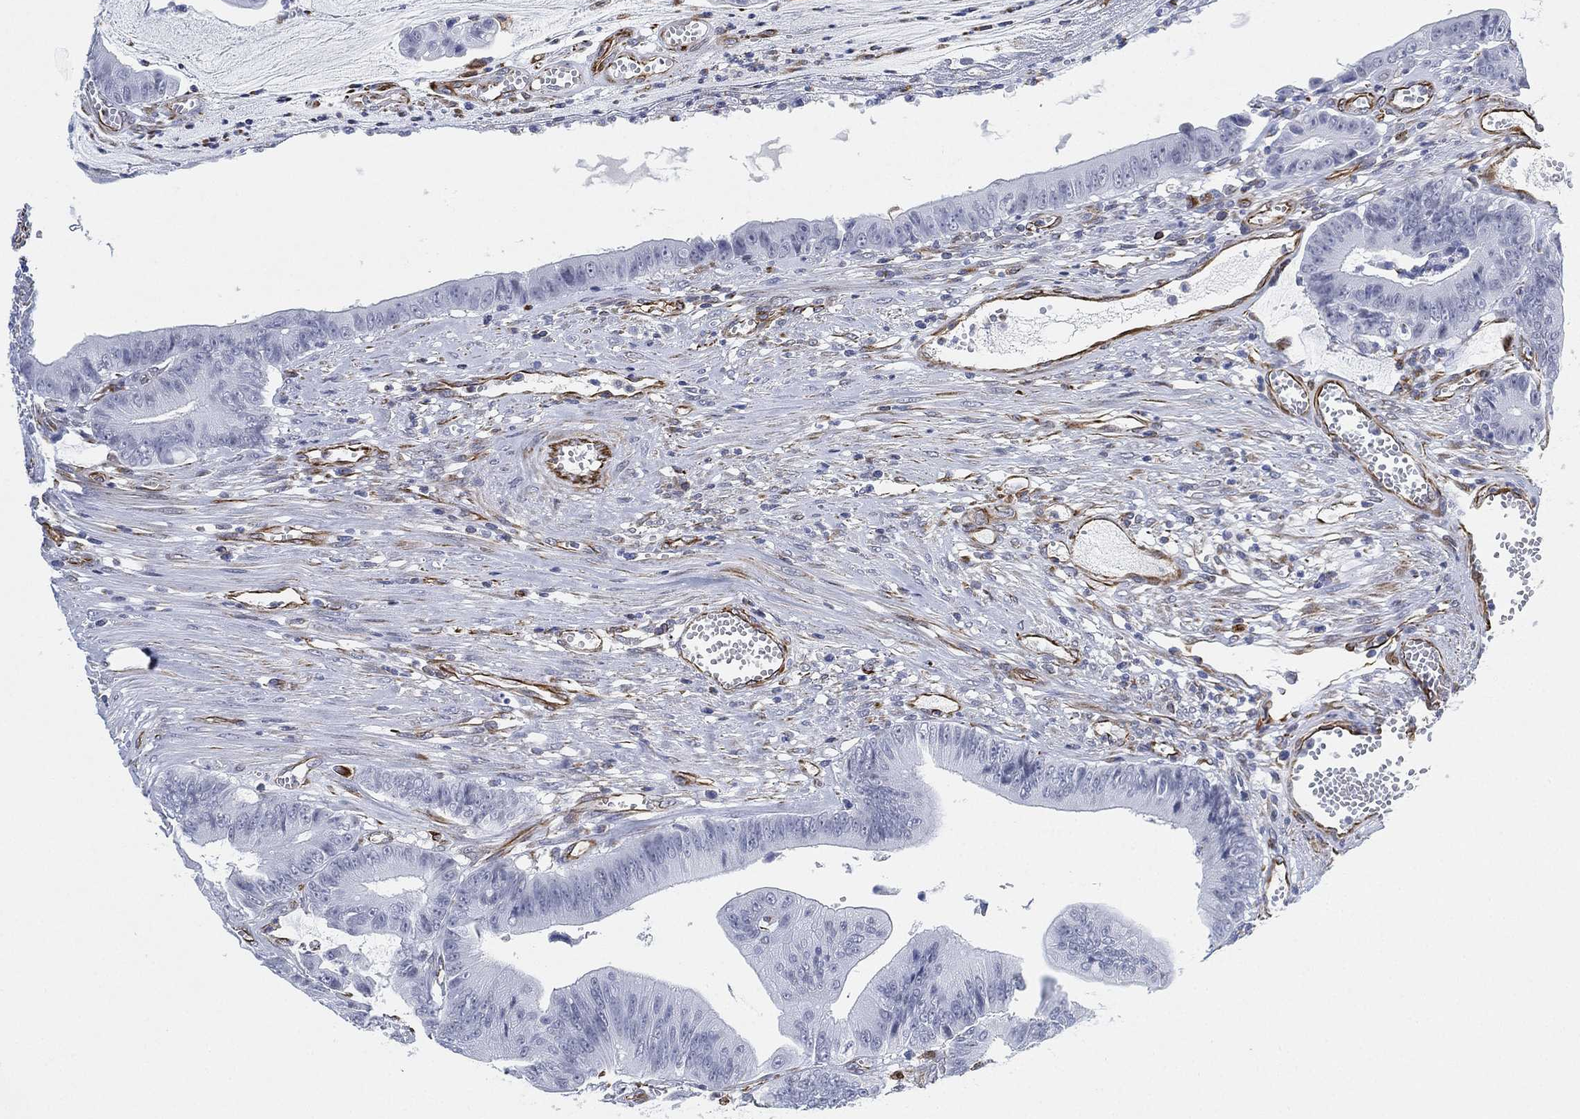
{"staining": {"intensity": "negative", "quantity": "none", "location": "none"}, "tissue": "colorectal cancer", "cell_type": "Tumor cells", "image_type": "cancer", "snomed": [{"axis": "morphology", "description": "Adenocarcinoma, NOS"}, {"axis": "topography", "description": "Colon"}], "caption": "There is no significant staining in tumor cells of colorectal cancer.", "gene": "PSKH2", "patient": {"sex": "female", "age": 69}}